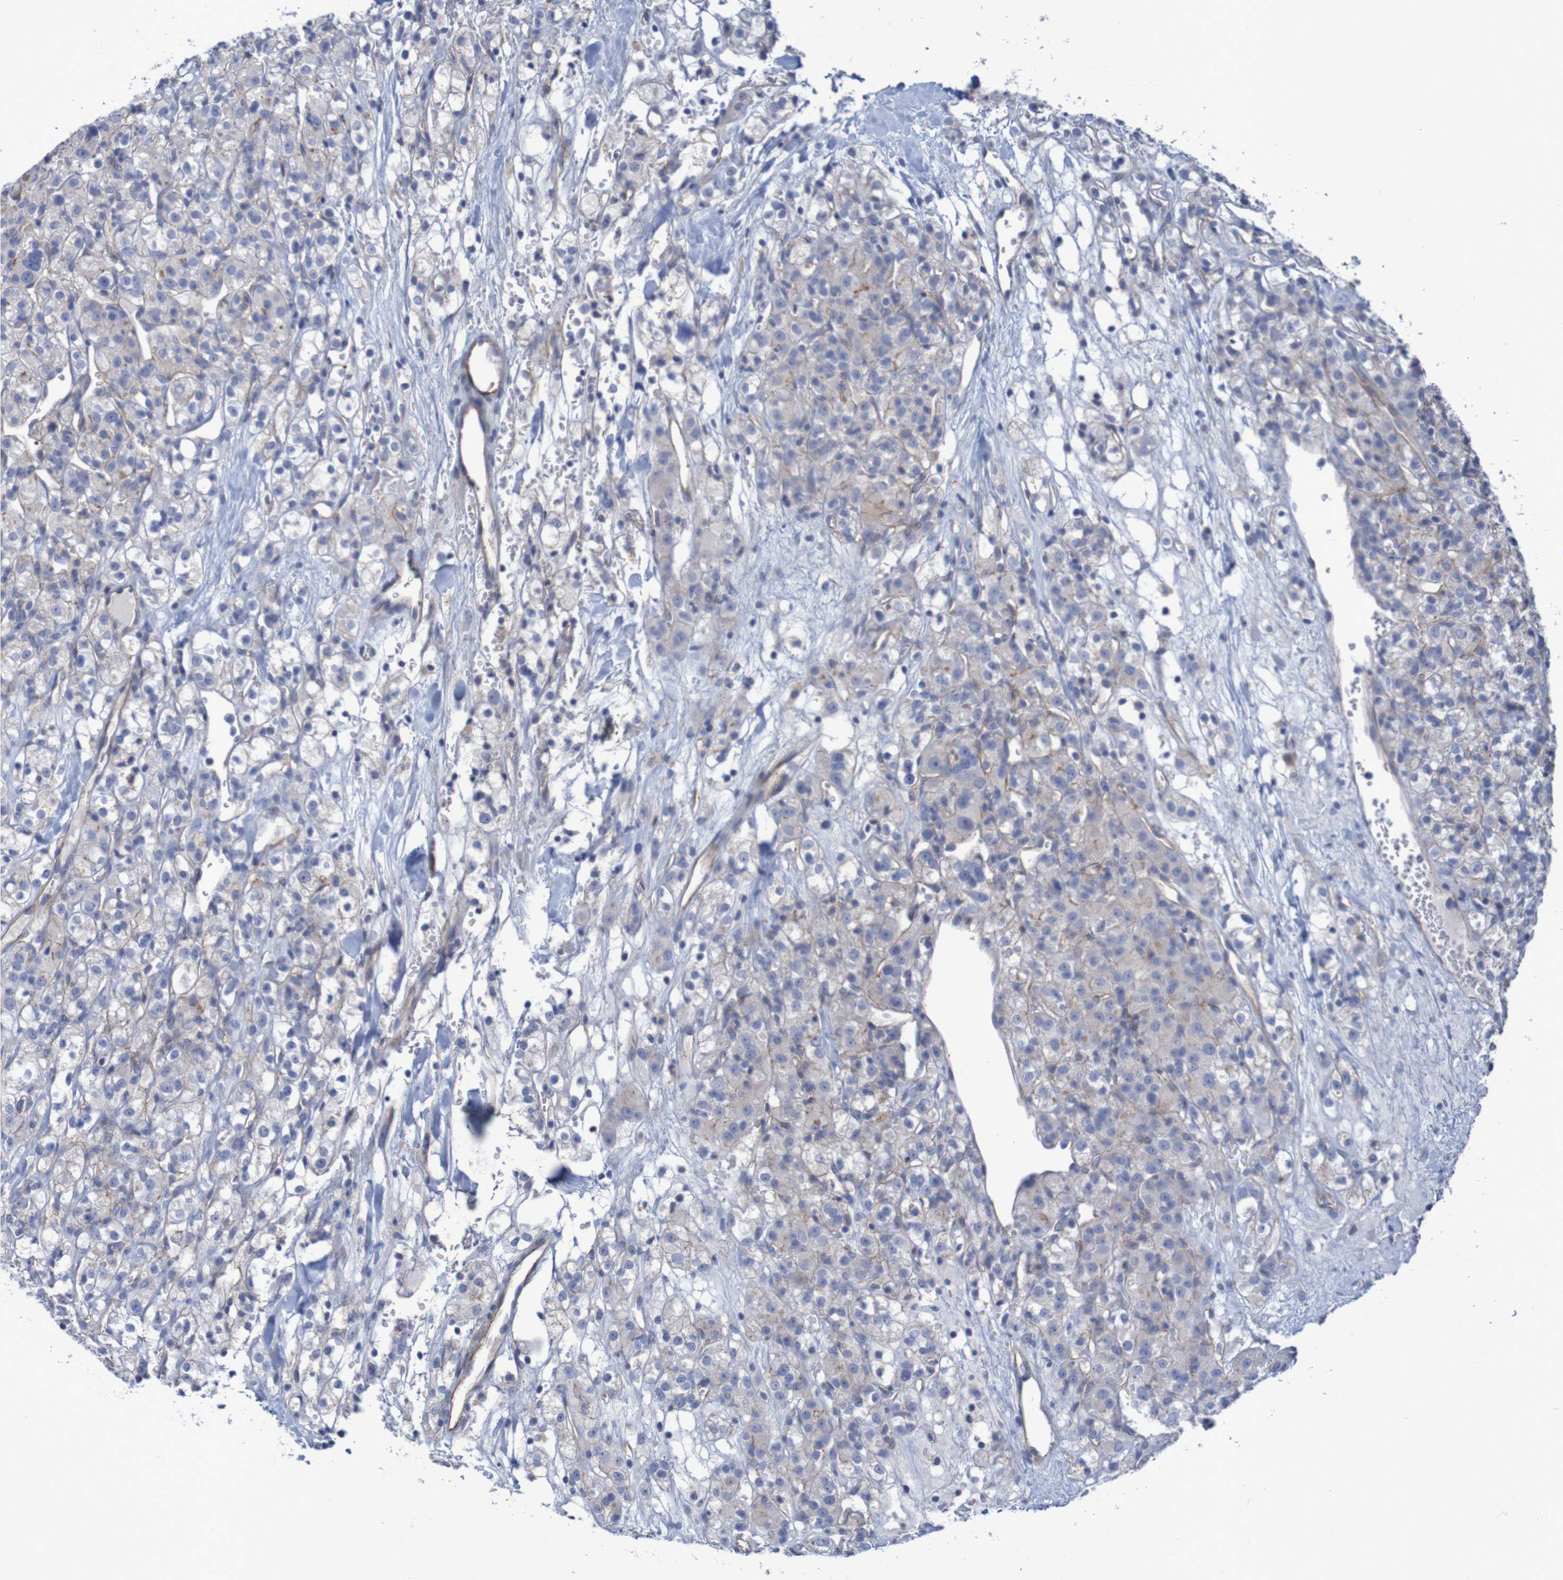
{"staining": {"intensity": "negative", "quantity": "none", "location": "none"}, "tissue": "renal cancer", "cell_type": "Tumor cells", "image_type": "cancer", "snomed": [{"axis": "morphology", "description": "Normal tissue, NOS"}, {"axis": "morphology", "description": "Adenocarcinoma, NOS"}, {"axis": "topography", "description": "Kidney"}], "caption": "IHC photomicrograph of neoplastic tissue: human renal cancer stained with DAB exhibits no significant protein positivity in tumor cells. (Stains: DAB immunohistochemistry with hematoxylin counter stain, Microscopy: brightfield microscopy at high magnification).", "gene": "NECTIN2", "patient": {"sex": "male", "age": 61}}